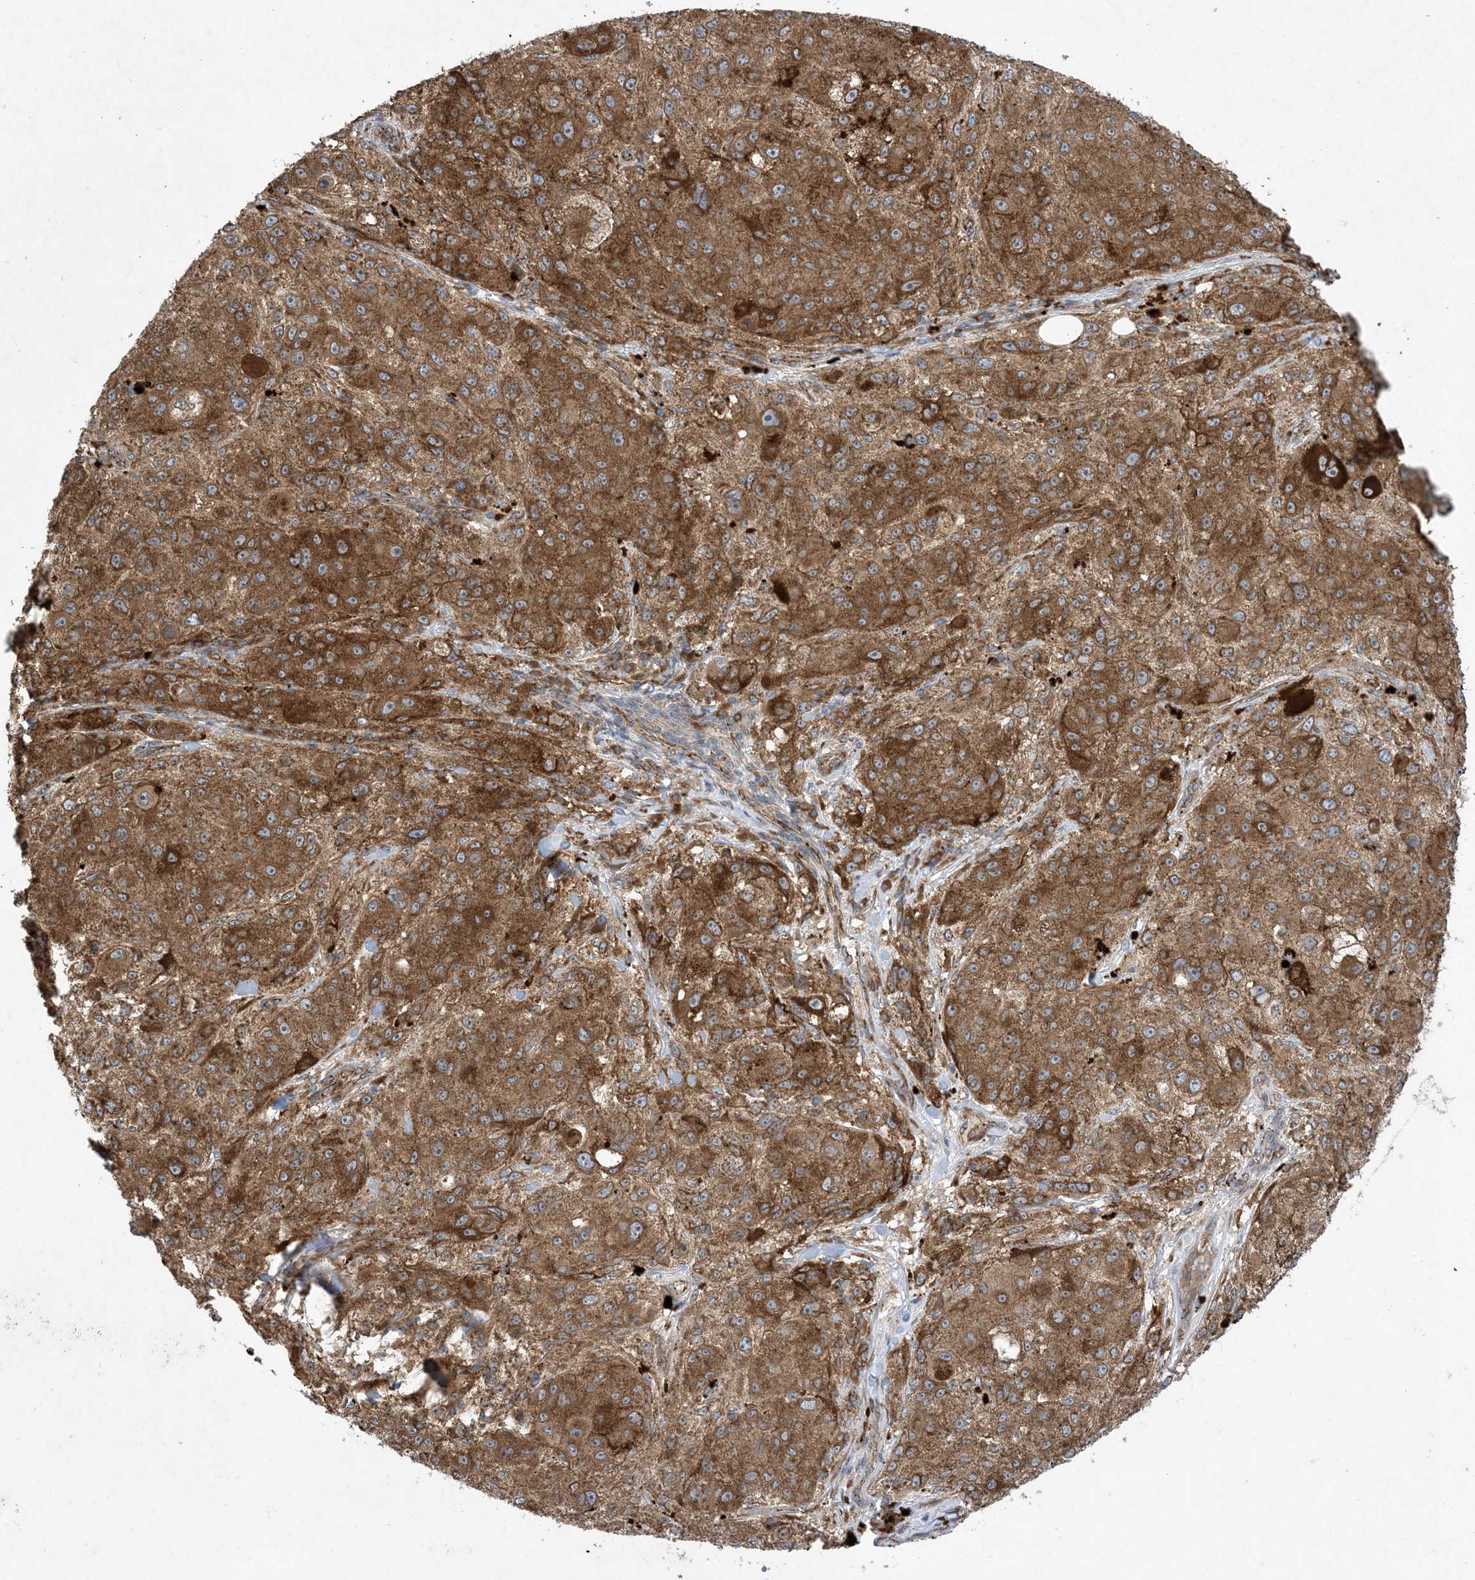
{"staining": {"intensity": "strong", "quantity": ">75%", "location": "cytoplasmic/membranous"}, "tissue": "melanoma", "cell_type": "Tumor cells", "image_type": "cancer", "snomed": [{"axis": "morphology", "description": "Necrosis, NOS"}, {"axis": "morphology", "description": "Malignant melanoma, NOS"}, {"axis": "topography", "description": "Skin"}], "caption": "Immunohistochemical staining of human malignant melanoma reveals high levels of strong cytoplasmic/membranous protein positivity in approximately >75% of tumor cells.", "gene": "OTOP1", "patient": {"sex": "female", "age": 87}}